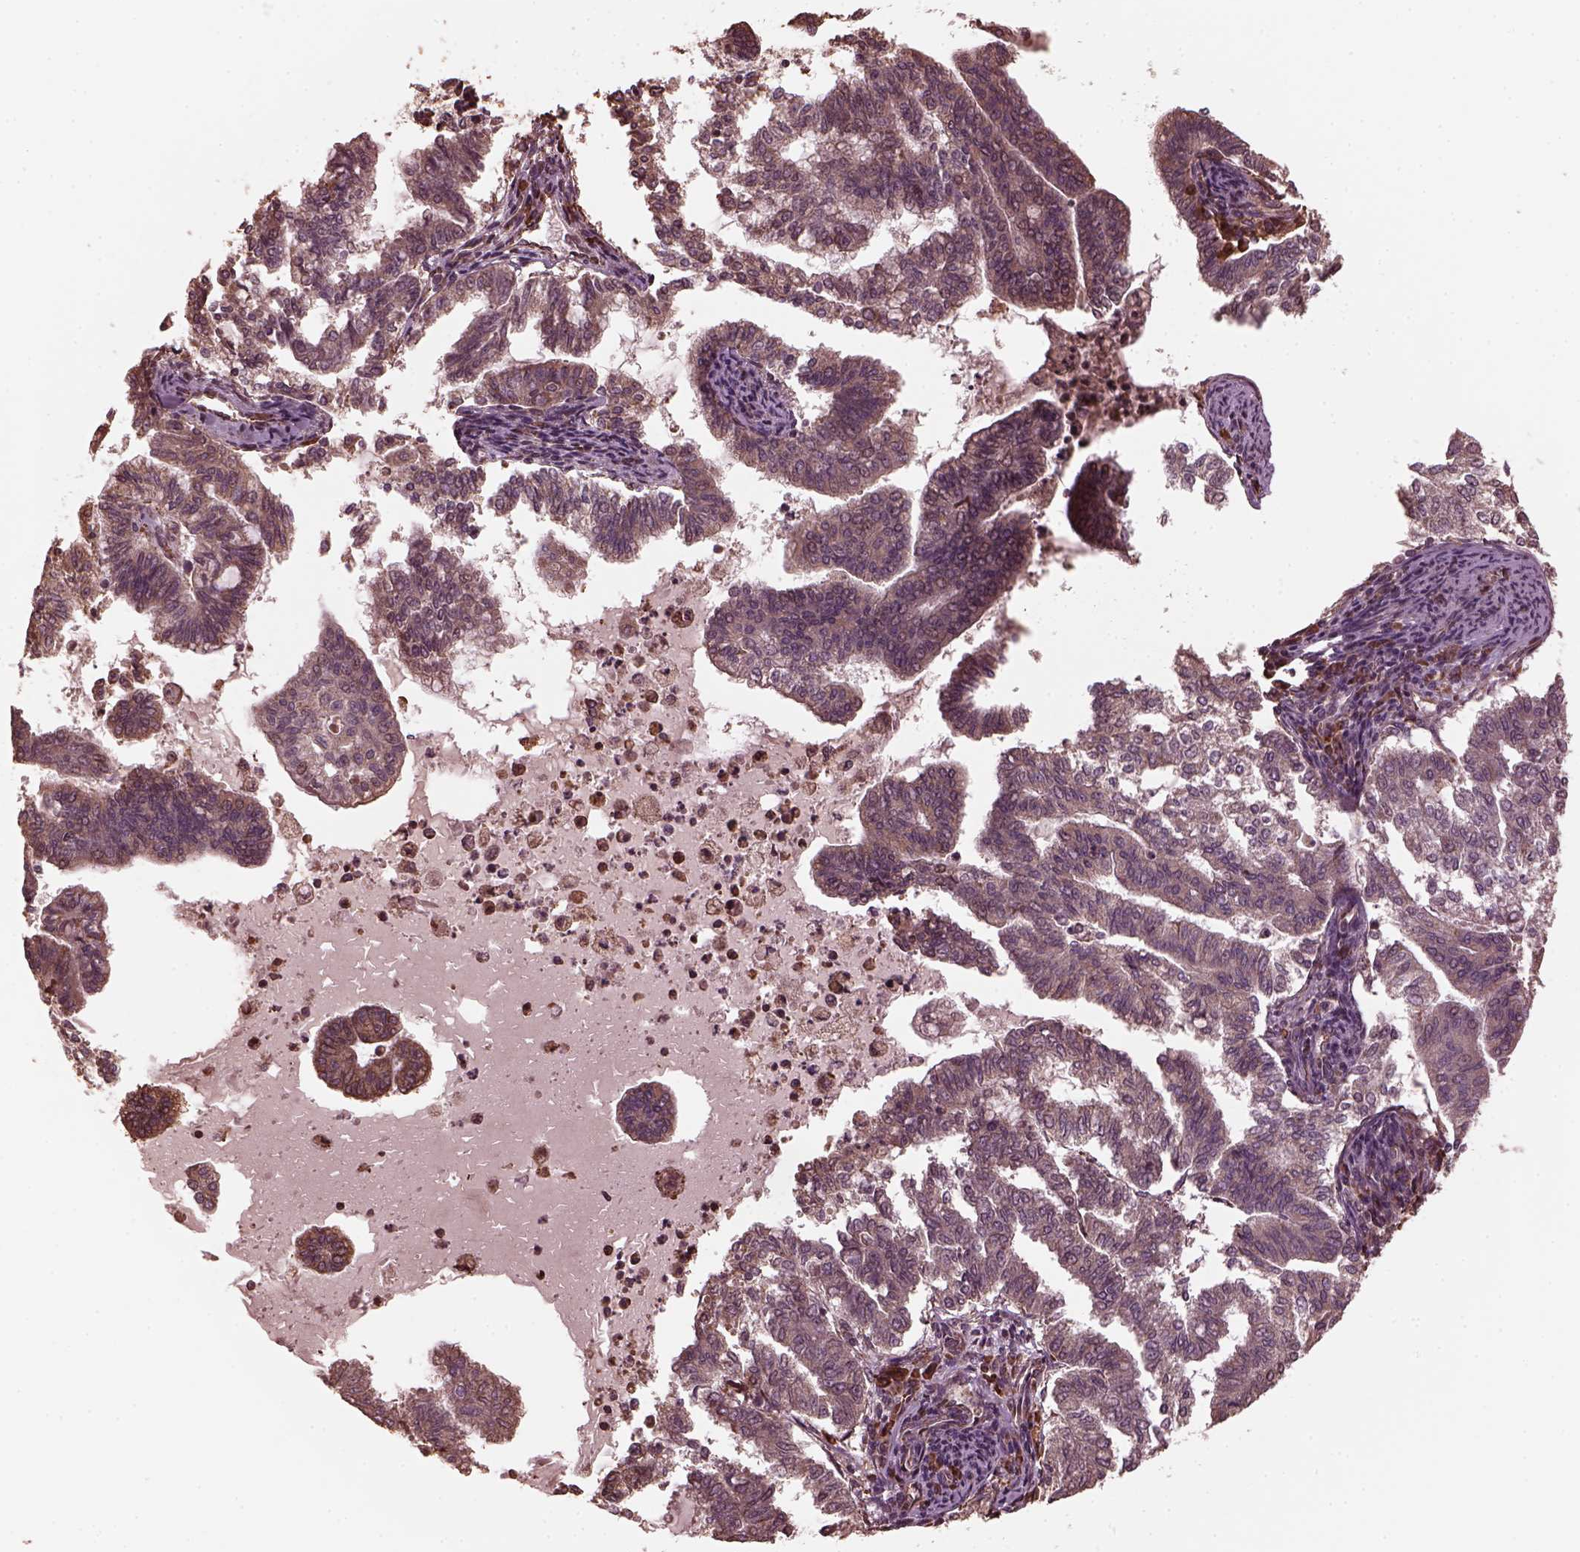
{"staining": {"intensity": "weak", "quantity": ">75%", "location": "cytoplasmic/membranous"}, "tissue": "endometrial cancer", "cell_type": "Tumor cells", "image_type": "cancer", "snomed": [{"axis": "morphology", "description": "Adenocarcinoma, NOS"}, {"axis": "topography", "description": "Endometrium"}], "caption": "A high-resolution photomicrograph shows IHC staining of endometrial cancer, which shows weak cytoplasmic/membranous expression in about >75% of tumor cells.", "gene": "ZNF292", "patient": {"sex": "female", "age": 79}}